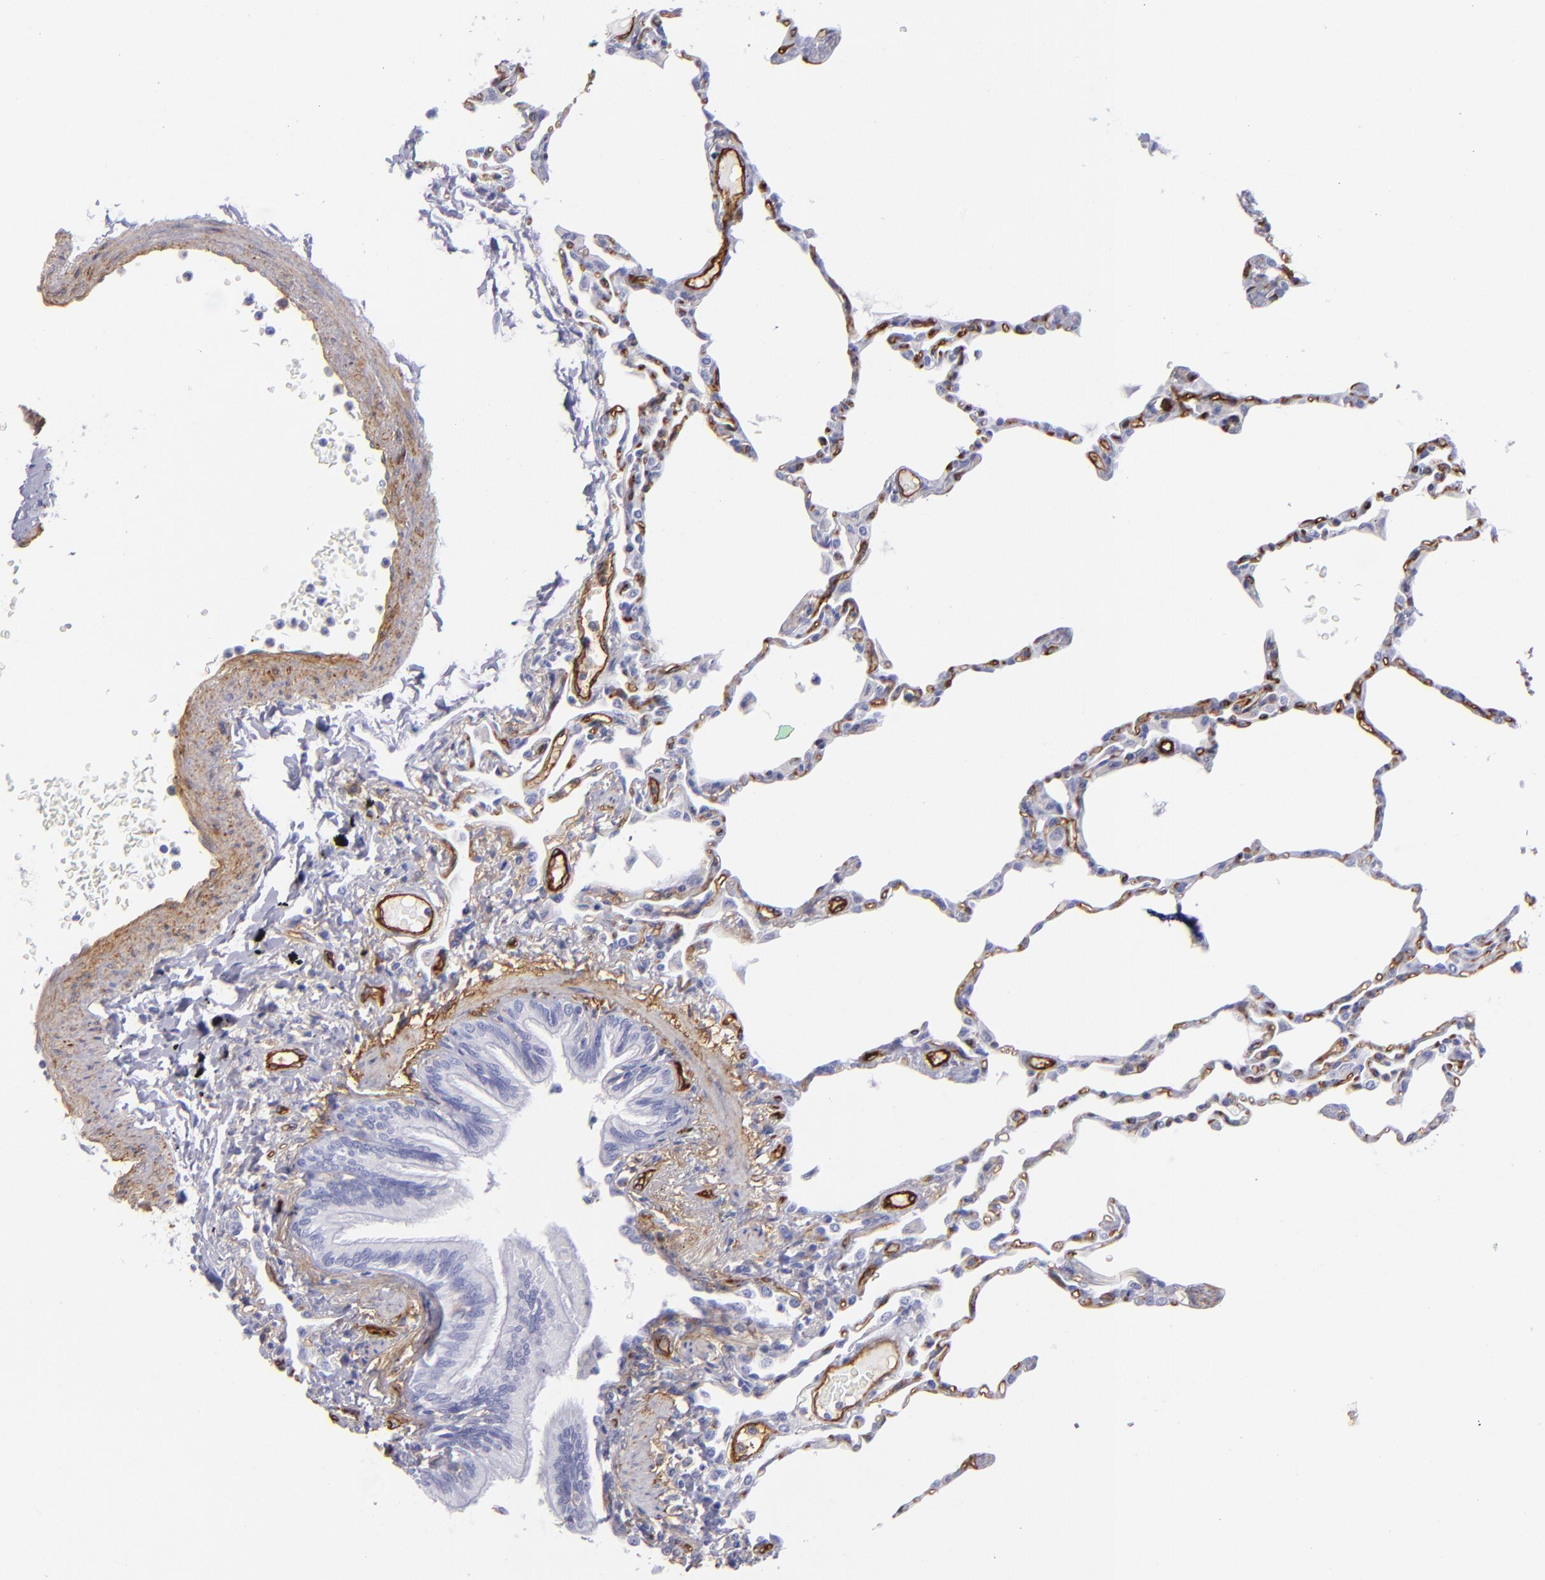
{"staining": {"intensity": "negative", "quantity": "none", "location": "none"}, "tissue": "lung", "cell_type": "Alveolar cells", "image_type": "normal", "snomed": [{"axis": "morphology", "description": "Normal tissue, NOS"}, {"axis": "topography", "description": "Lung"}], "caption": "Immunohistochemistry micrograph of benign human lung stained for a protein (brown), which demonstrates no positivity in alveolar cells.", "gene": "ENTPD1", "patient": {"sex": "female", "age": 49}}